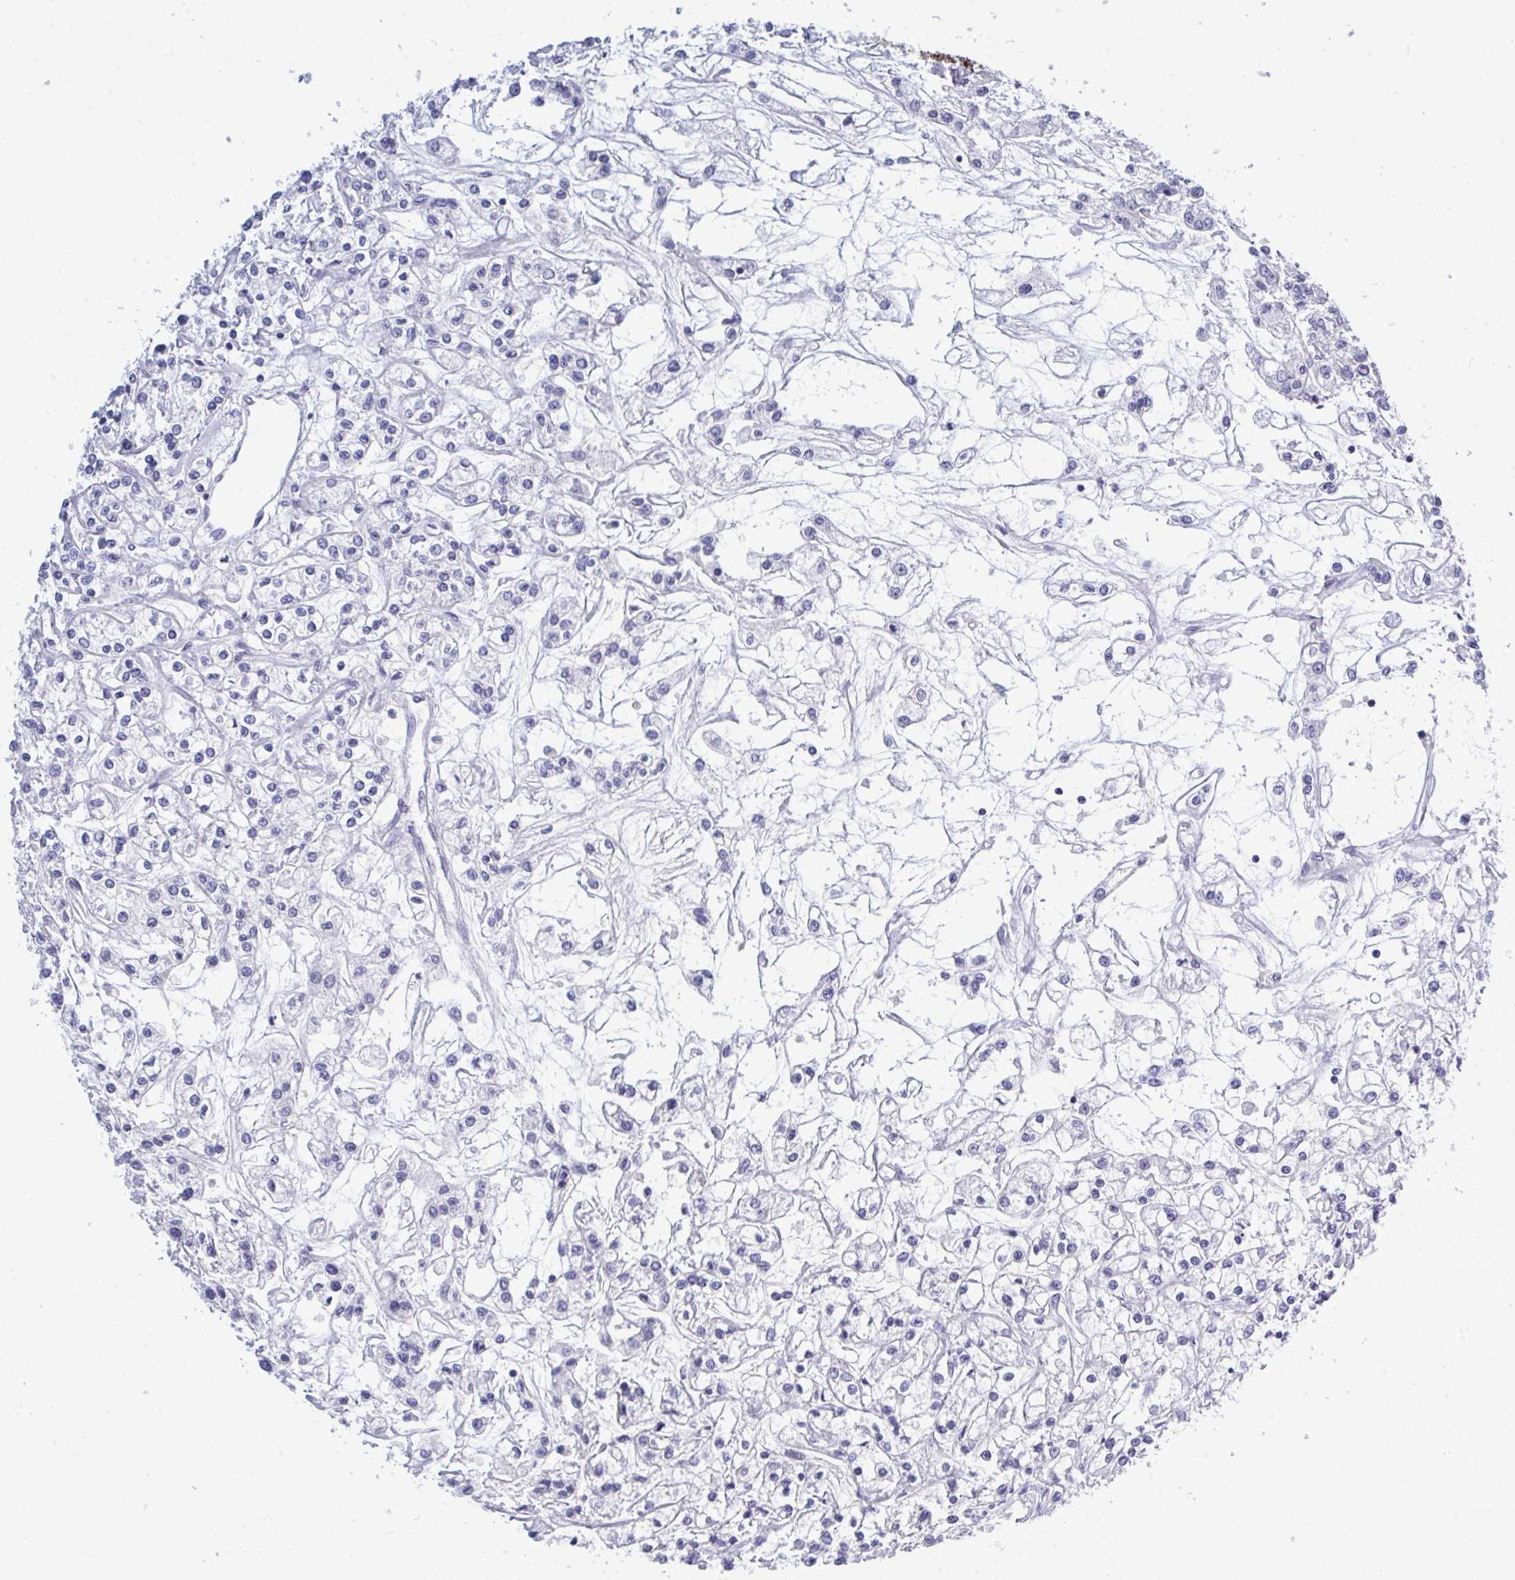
{"staining": {"intensity": "negative", "quantity": "none", "location": "none"}, "tissue": "renal cancer", "cell_type": "Tumor cells", "image_type": "cancer", "snomed": [{"axis": "morphology", "description": "Adenocarcinoma, NOS"}, {"axis": "topography", "description": "Kidney"}], "caption": "Immunohistochemistry of human renal cancer reveals no positivity in tumor cells. (IHC, brightfield microscopy, high magnification).", "gene": "TAB1", "patient": {"sex": "female", "age": 59}}